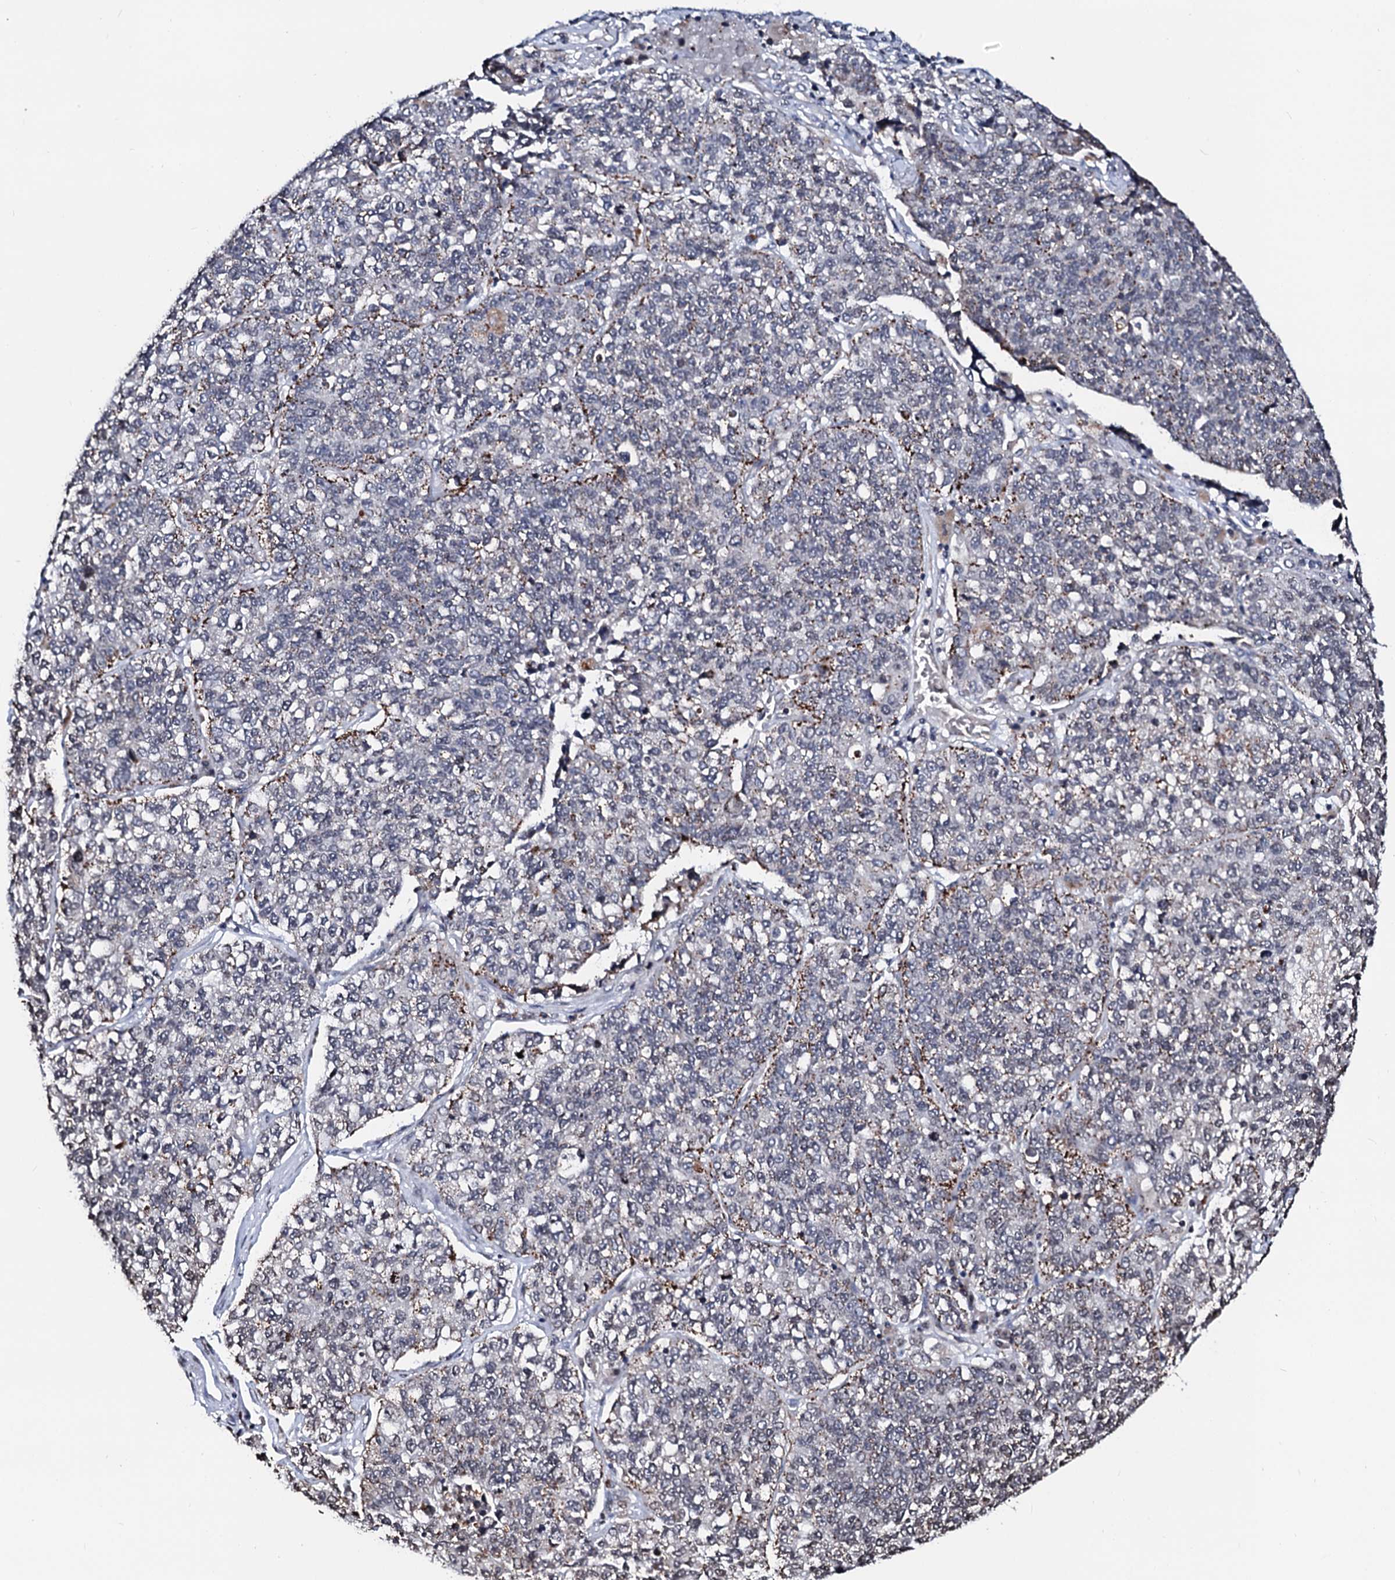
{"staining": {"intensity": "negative", "quantity": "none", "location": "none"}, "tissue": "lung cancer", "cell_type": "Tumor cells", "image_type": "cancer", "snomed": [{"axis": "morphology", "description": "Adenocarcinoma, NOS"}, {"axis": "topography", "description": "Lung"}], "caption": "Protein analysis of adenocarcinoma (lung) shows no significant positivity in tumor cells.", "gene": "LSM11", "patient": {"sex": "male", "age": 49}}